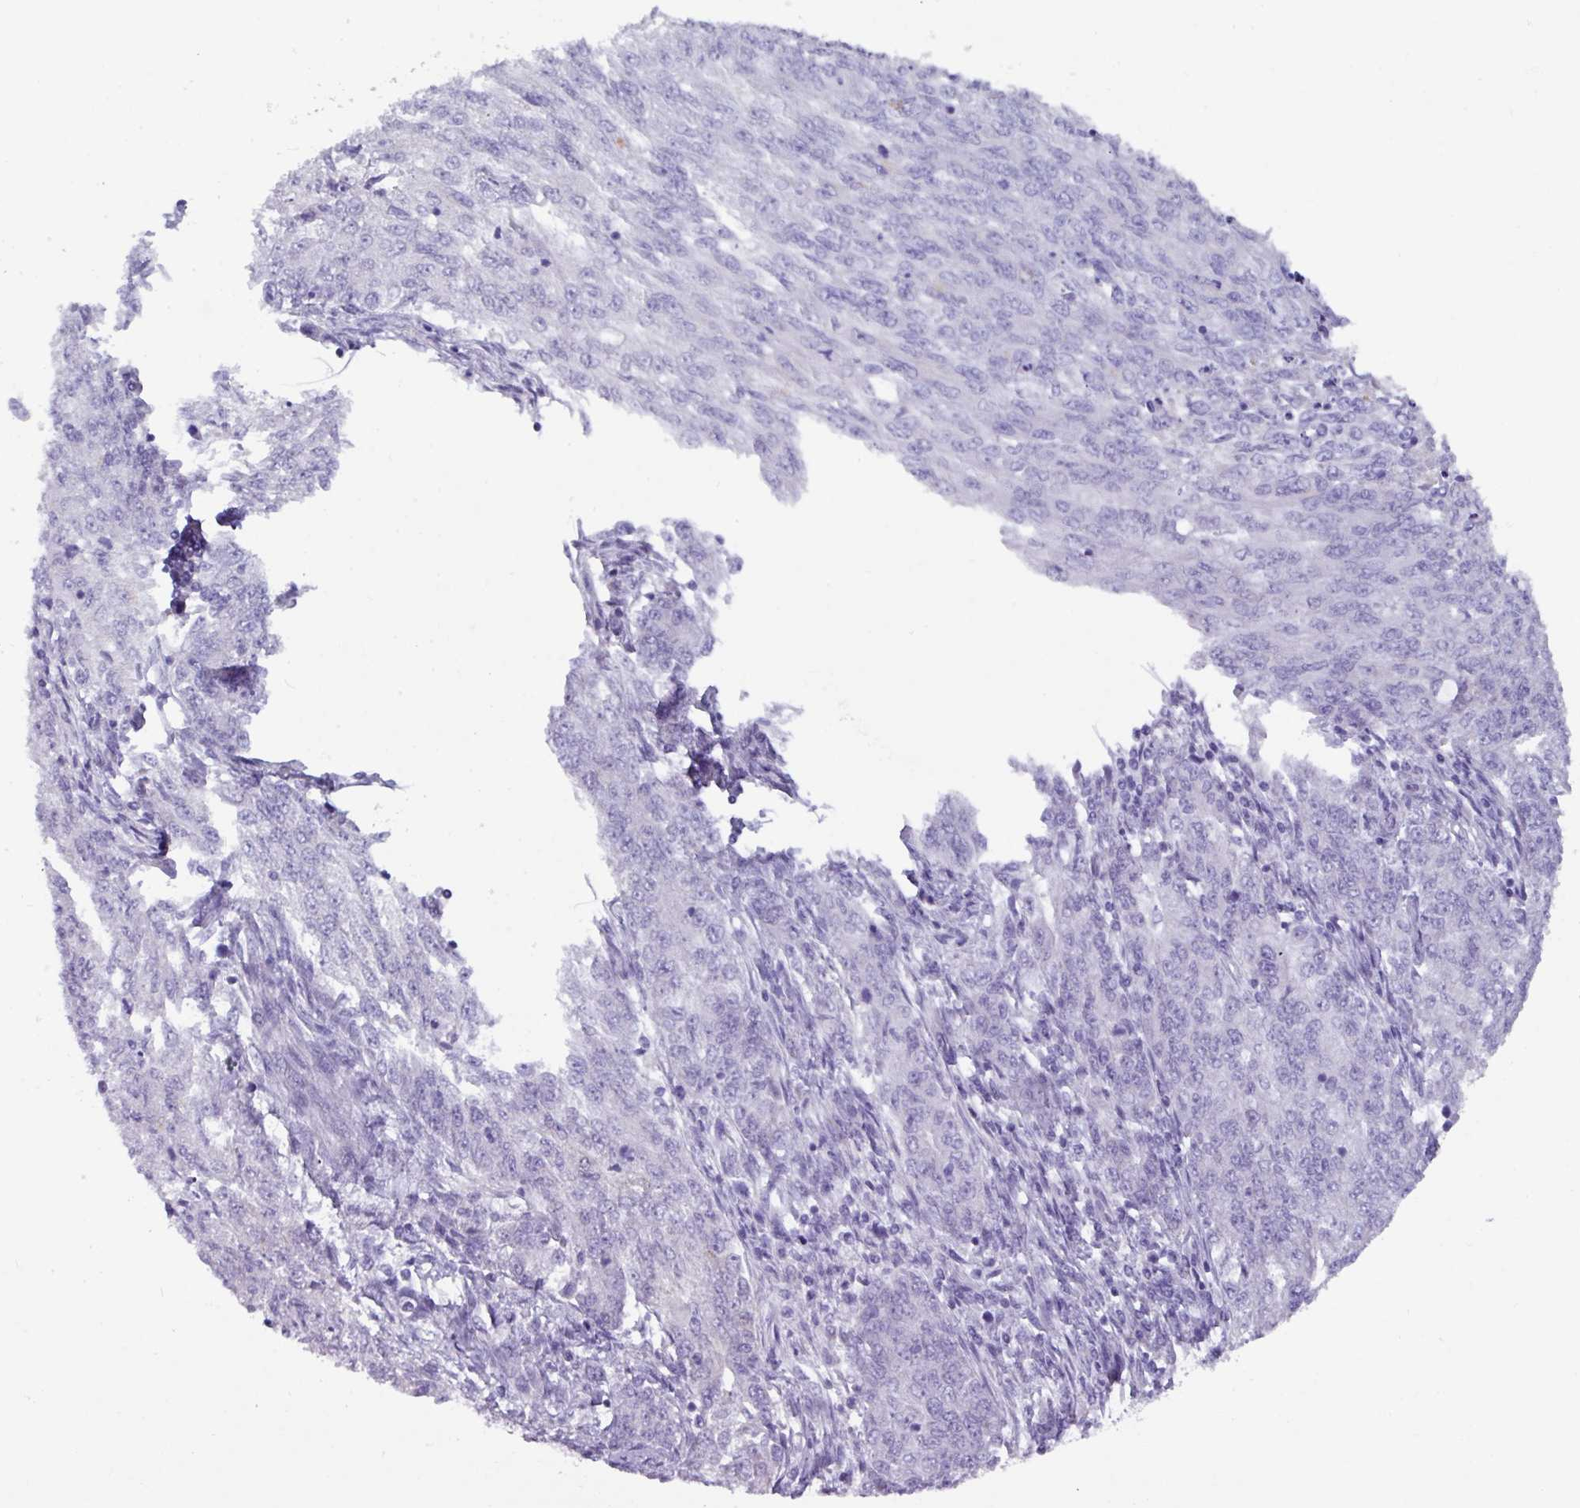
{"staining": {"intensity": "negative", "quantity": "none", "location": "none"}, "tissue": "endometrial cancer", "cell_type": "Tumor cells", "image_type": "cancer", "snomed": [{"axis": "morphology", "description": "Adenocarcinoma, NOS"}, {"axis": "topography", "description": "Endometrium"}], "caption": "High magnification brightfield microscopy of adenocarcinoma (endometrial) stained with DAB (brown) and counterstained with hematoxylin (blue): tumor cells show no significant staining. Nuclei are stained in blue.", "gene": "ZNF524", "patient": {"sex": "female", "age": 50}}